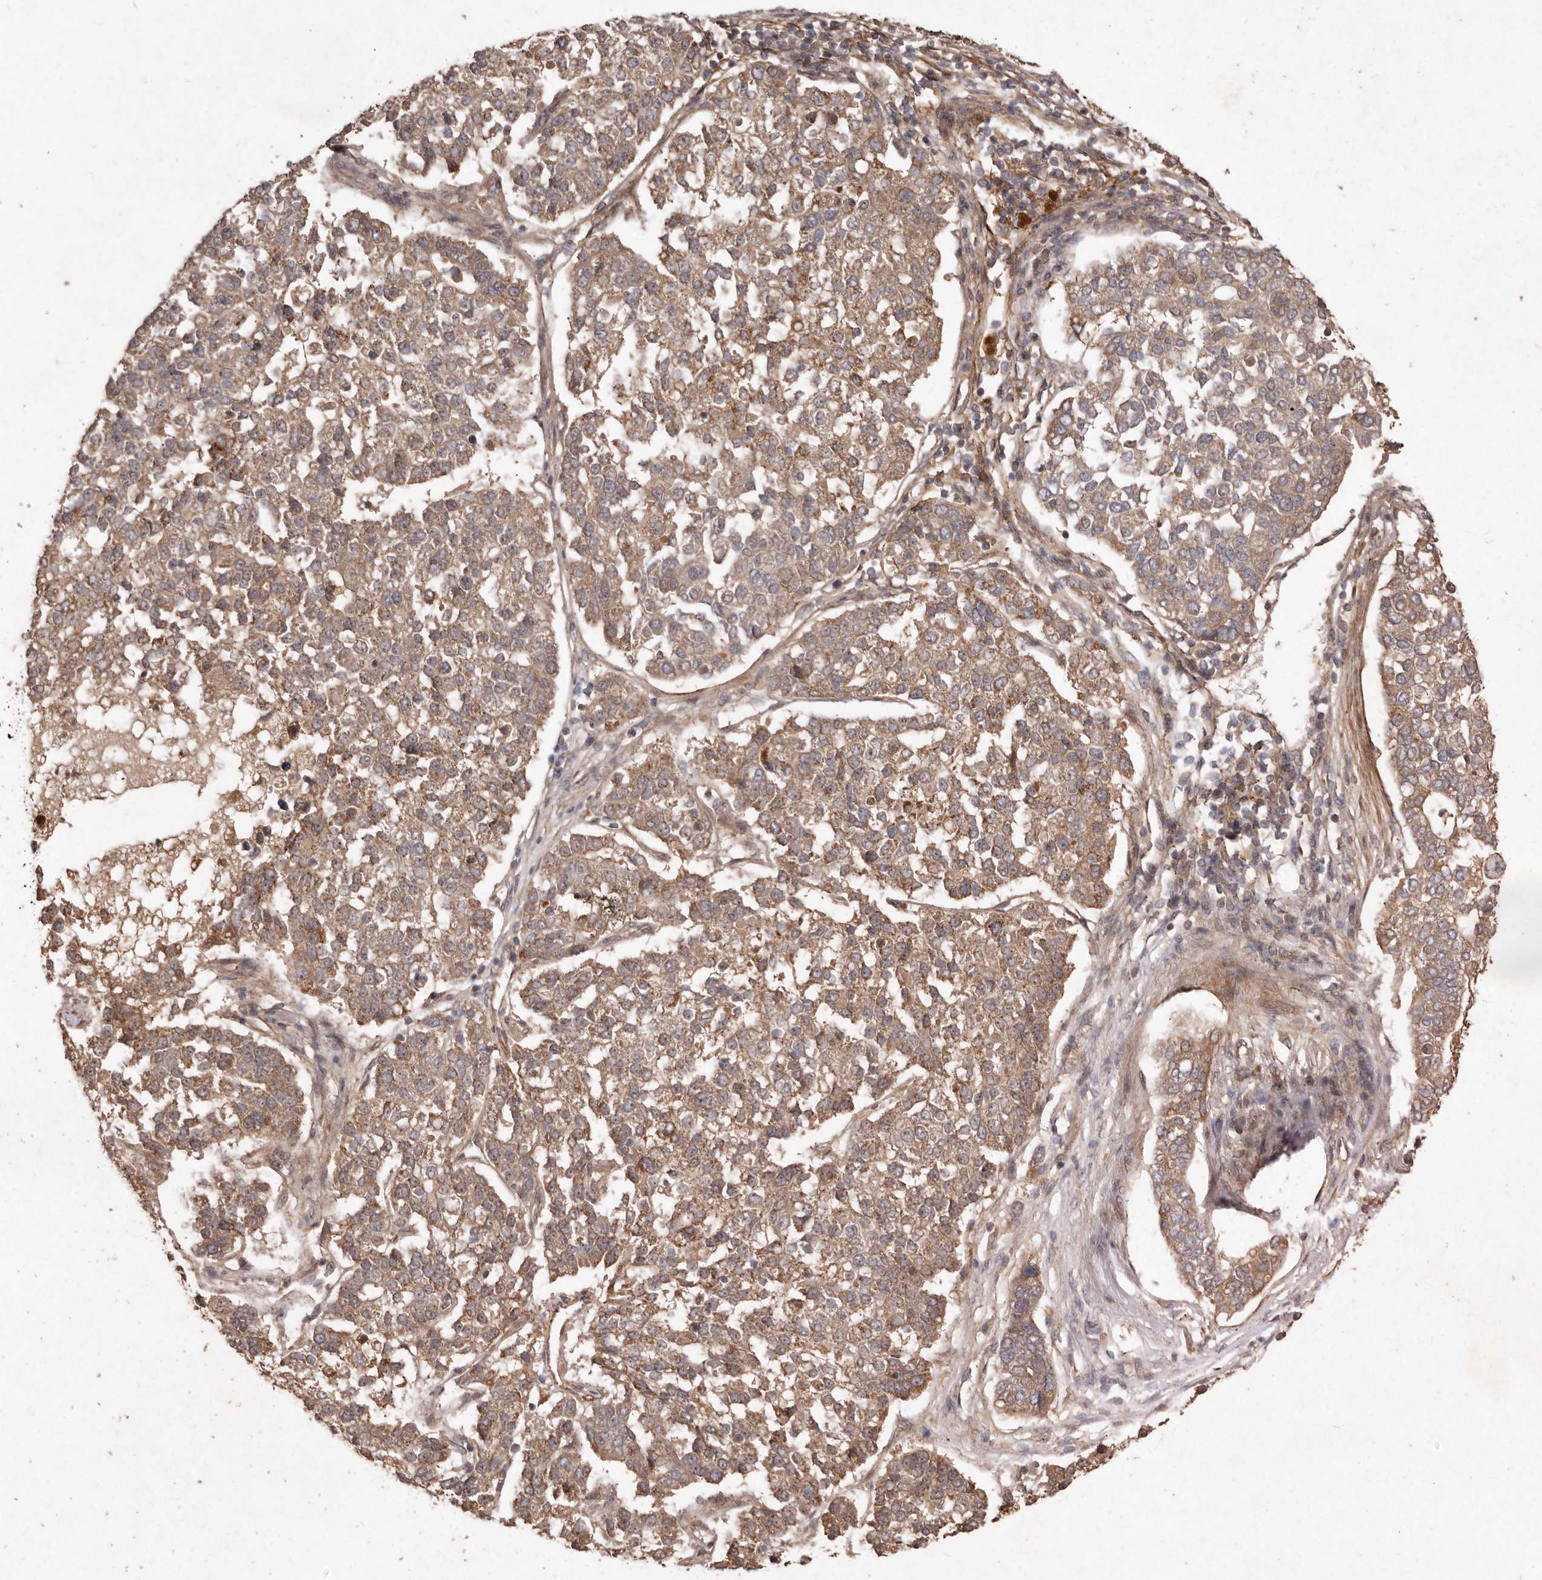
{"staining": {"intensity": "moderate", "quantity": ">75%", "location": "cytoplasmic/membranous"}, "tissue": "pancreatic cancer", "cell_type": "Tumor cells", "image_type": "cancer", "snomed": [{"axis": "morphology", "description": "Adenocarcinoma, NOS"}, {"axis": "topography", "description": "Pancreas"}], "caption": "Human pancreatic cancer stained for a protein (brown) reveals moderate cytoplasmic/membranous positive staining in approximately >75% of tumor cells.", "gene": "SEMA3A", "patient": {"sex": "female", "age": 61}}